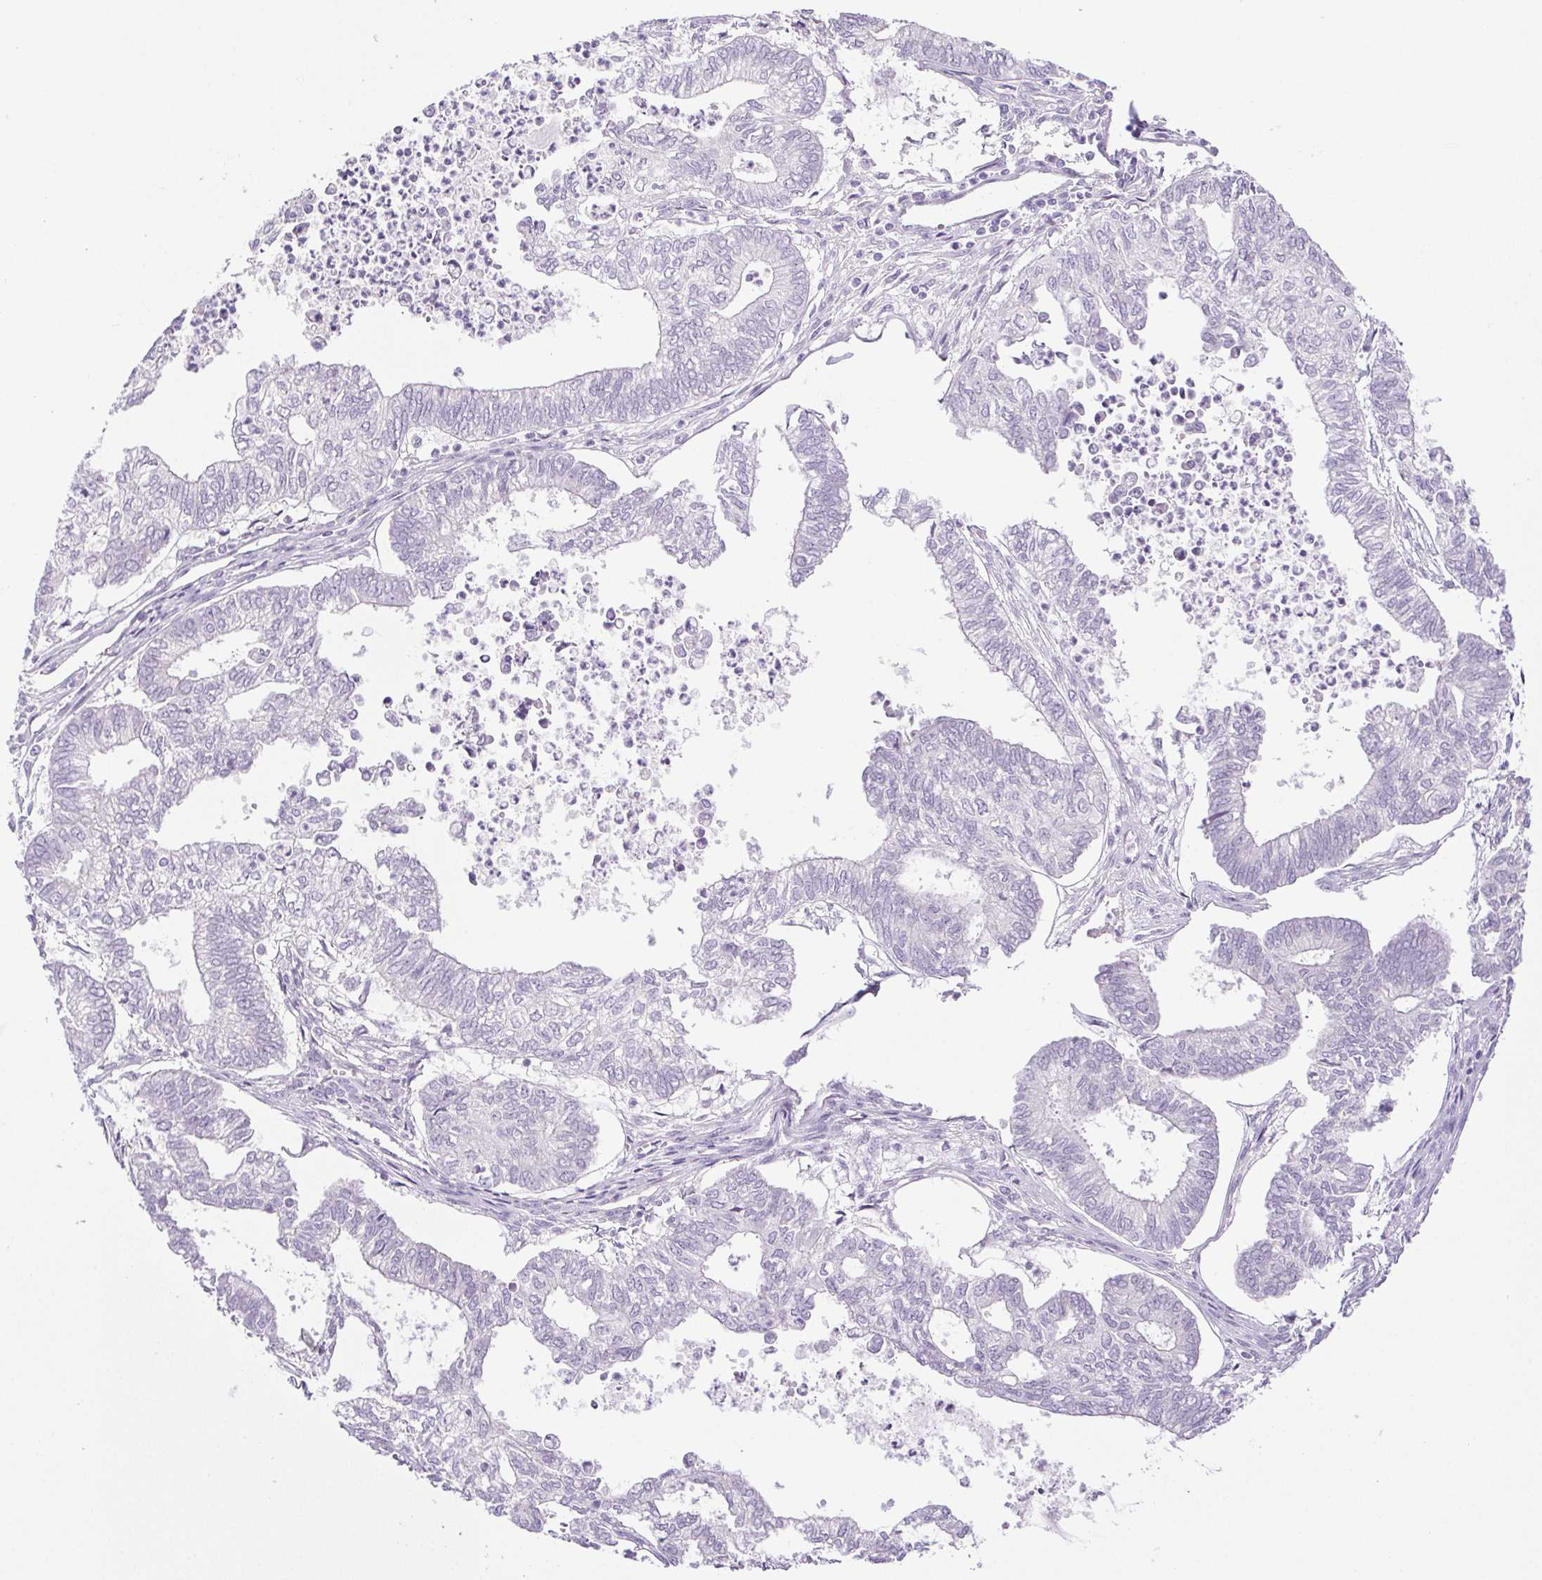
{"staining": {"intensity": "negative", "quantity": "none", "location": "none"}, "tissue": "ovarian cancer", "cell_type": "Tumor cells", "image_type": "cancer", "snomed": [{"axis": "morphology", "description": "Carcinoma, endometroid"}, {"axis": "topography", "description": "Ovary"}], "caption": "Micrograph shows no protein staining in tumor cells of ovarian endometroid carcinoma tissue.", "gene": "PAPPA2", "patient": {"sex": "female", "age": 64}}